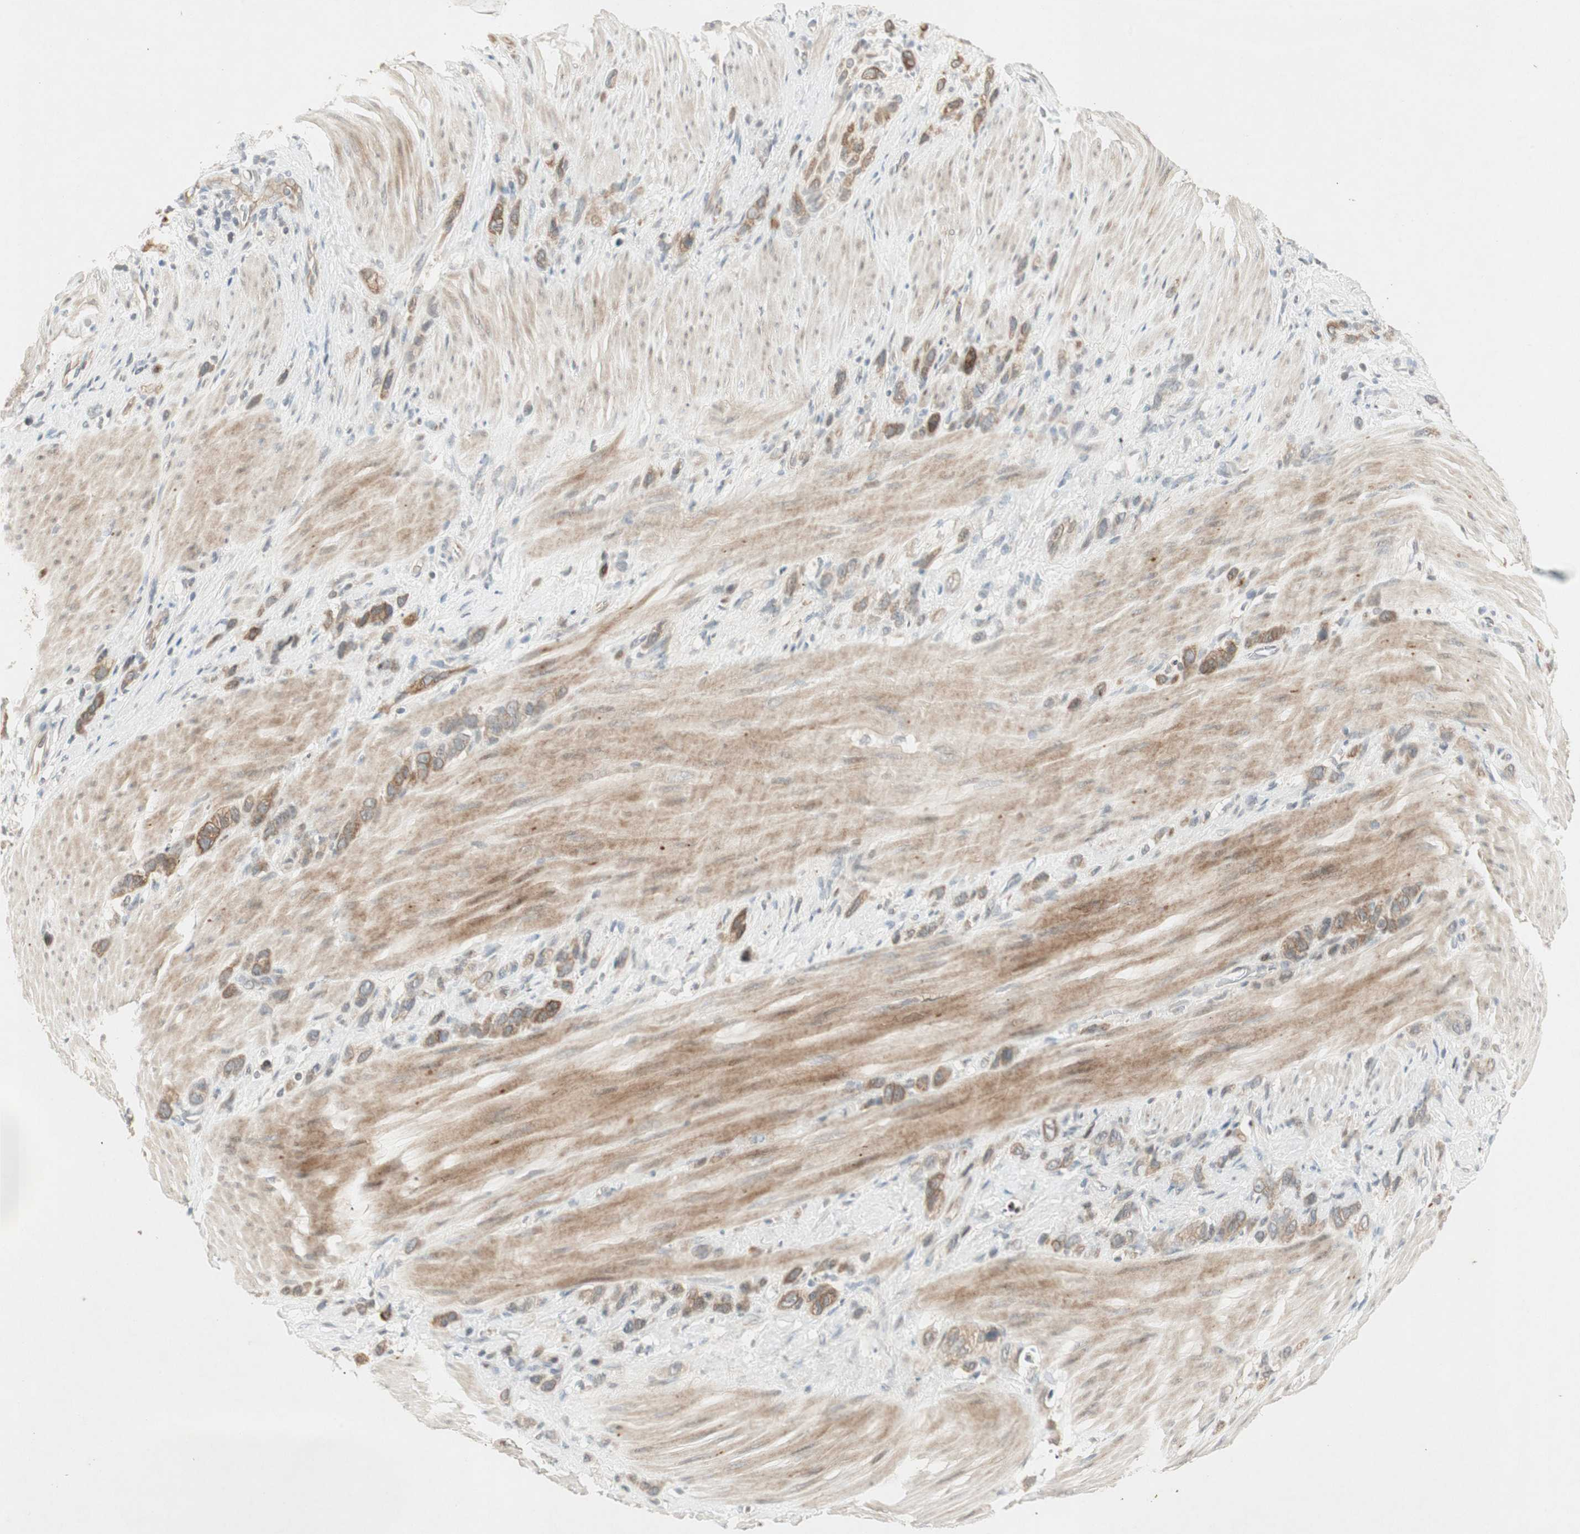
{"staining": {"intensity": "moderate", "quantity": ">75%", "location": "cytoplasmic/membranous"}, "tissue": "stomach cancer", "cell_type": "Tumor cells", "image_type": "cancer", "snomed": [{"axis": "morphology", "description": "Normal tissue, NOS"}, {"axis": "morphology", "description": "Adenocarcinoma, NOS"}, {"axis": "morphology", "description": "Adenocarcinoma, High grade"}, {"axis": "topography", "description": "Stomach, upper"}, {"axis": "topography", "description": "Stomach"}], "caption": "Stomach cancer (high-grade adenocarcinoma) stained with a protein marker demonstrates moderate staining in tumor cells.", "gene": "ACSL5", "patient": {"sex": "female", "age": 65}}